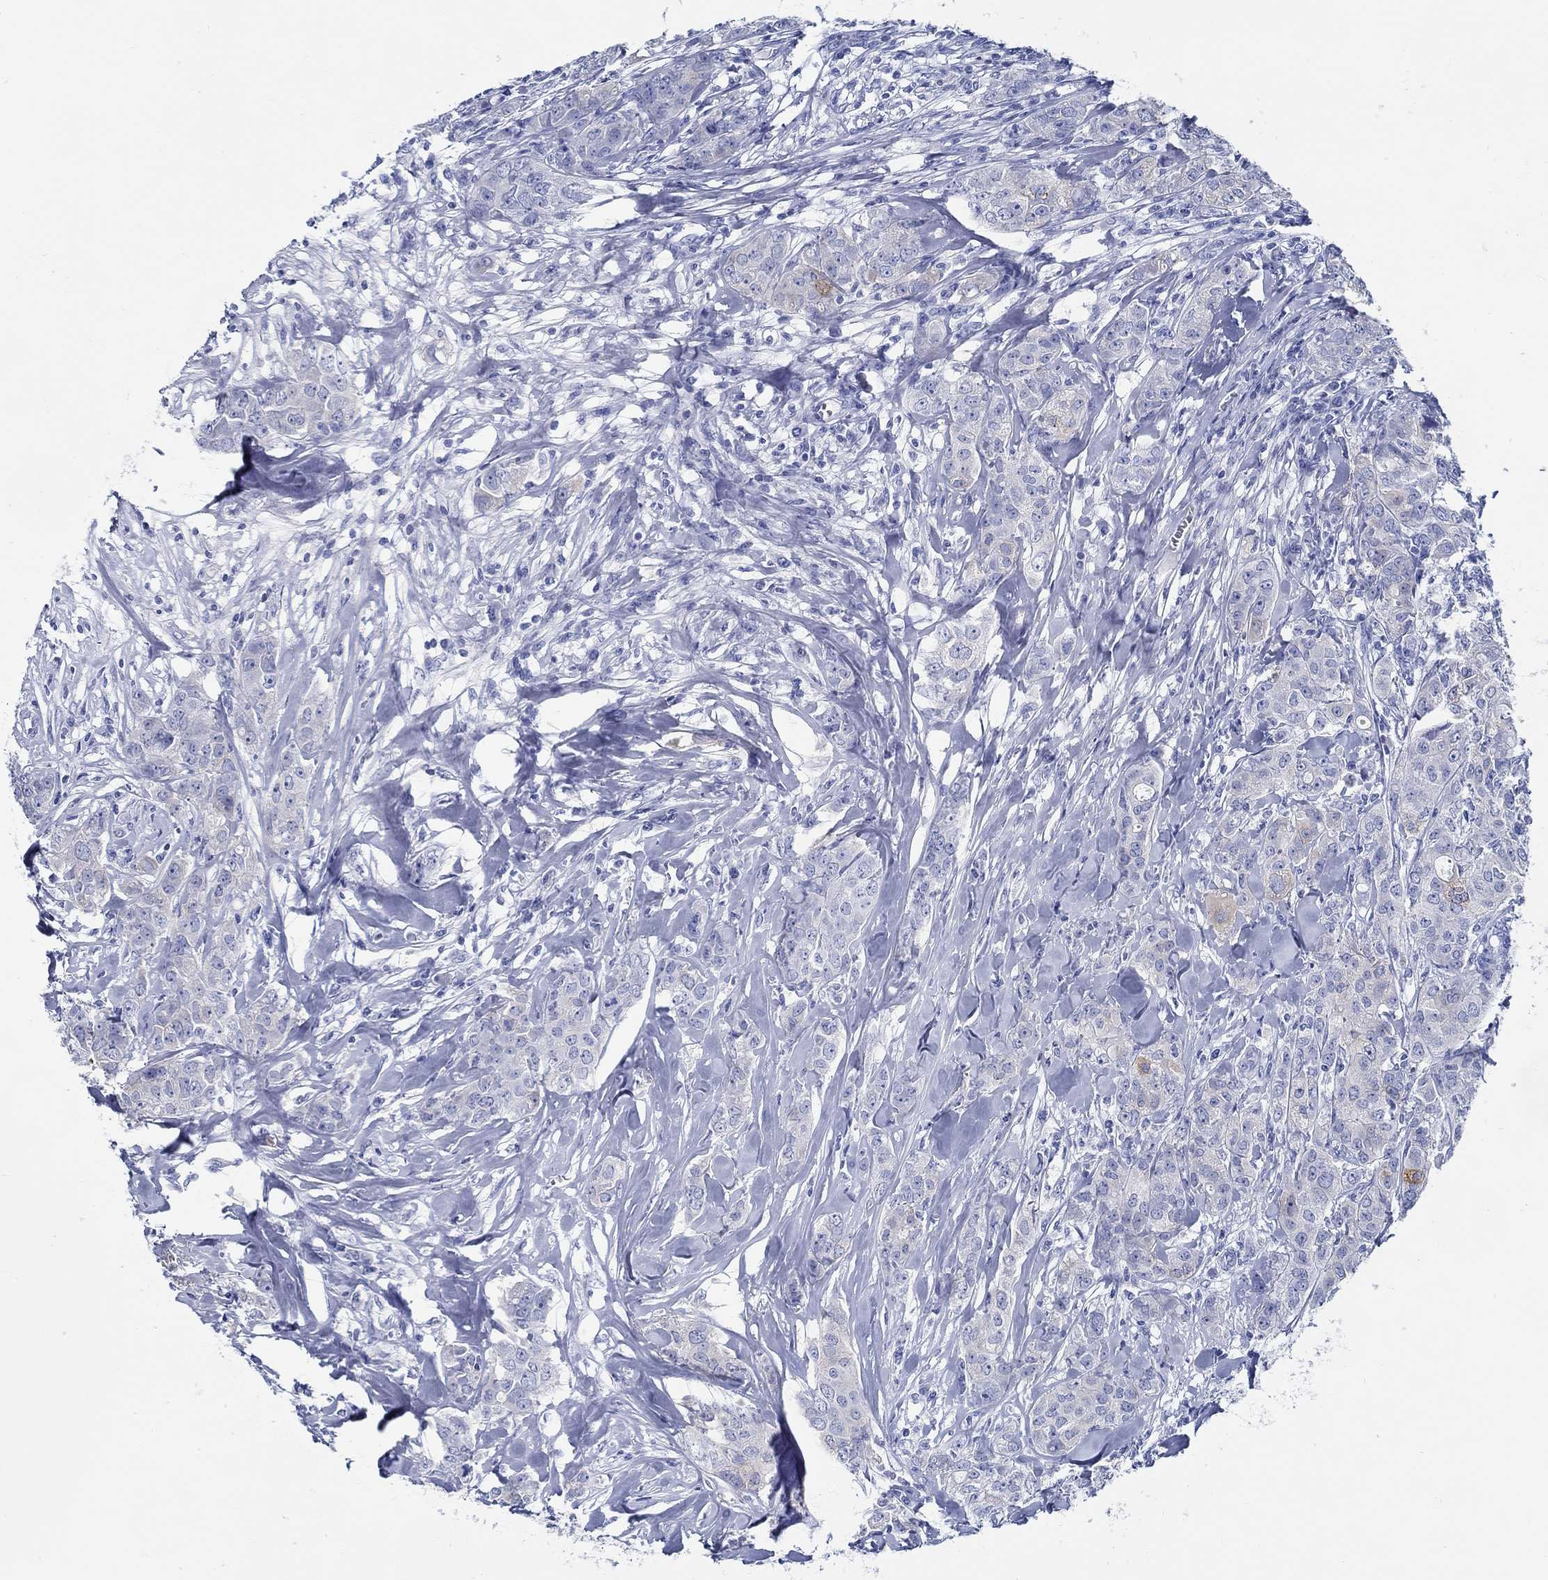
{"staining": {"intensity": "negative", "quantity": "none", "location": "none"}, "tissue": "breast cancer", "cell_type": "Tumor cells", "image_type": "cancer", "snomed": [{"axis": "morphology", "description": "Duct carcinoma"}, {"axis": "topography", "description": "Breast"}], "caption": "An immunohistochemistry (IHC) histopathology image of breast cancer (infiltrating ductal carcinoma) is shown. There is no staining in tumor cells of breast cancer (infiltrating ductal carcinoma). (DAB immunohistochemistry (IHC) visualized using brightfield microscopy, high magnification).", "gene": "FBXO2", "patient": {"sex": "female", "age": 43}}